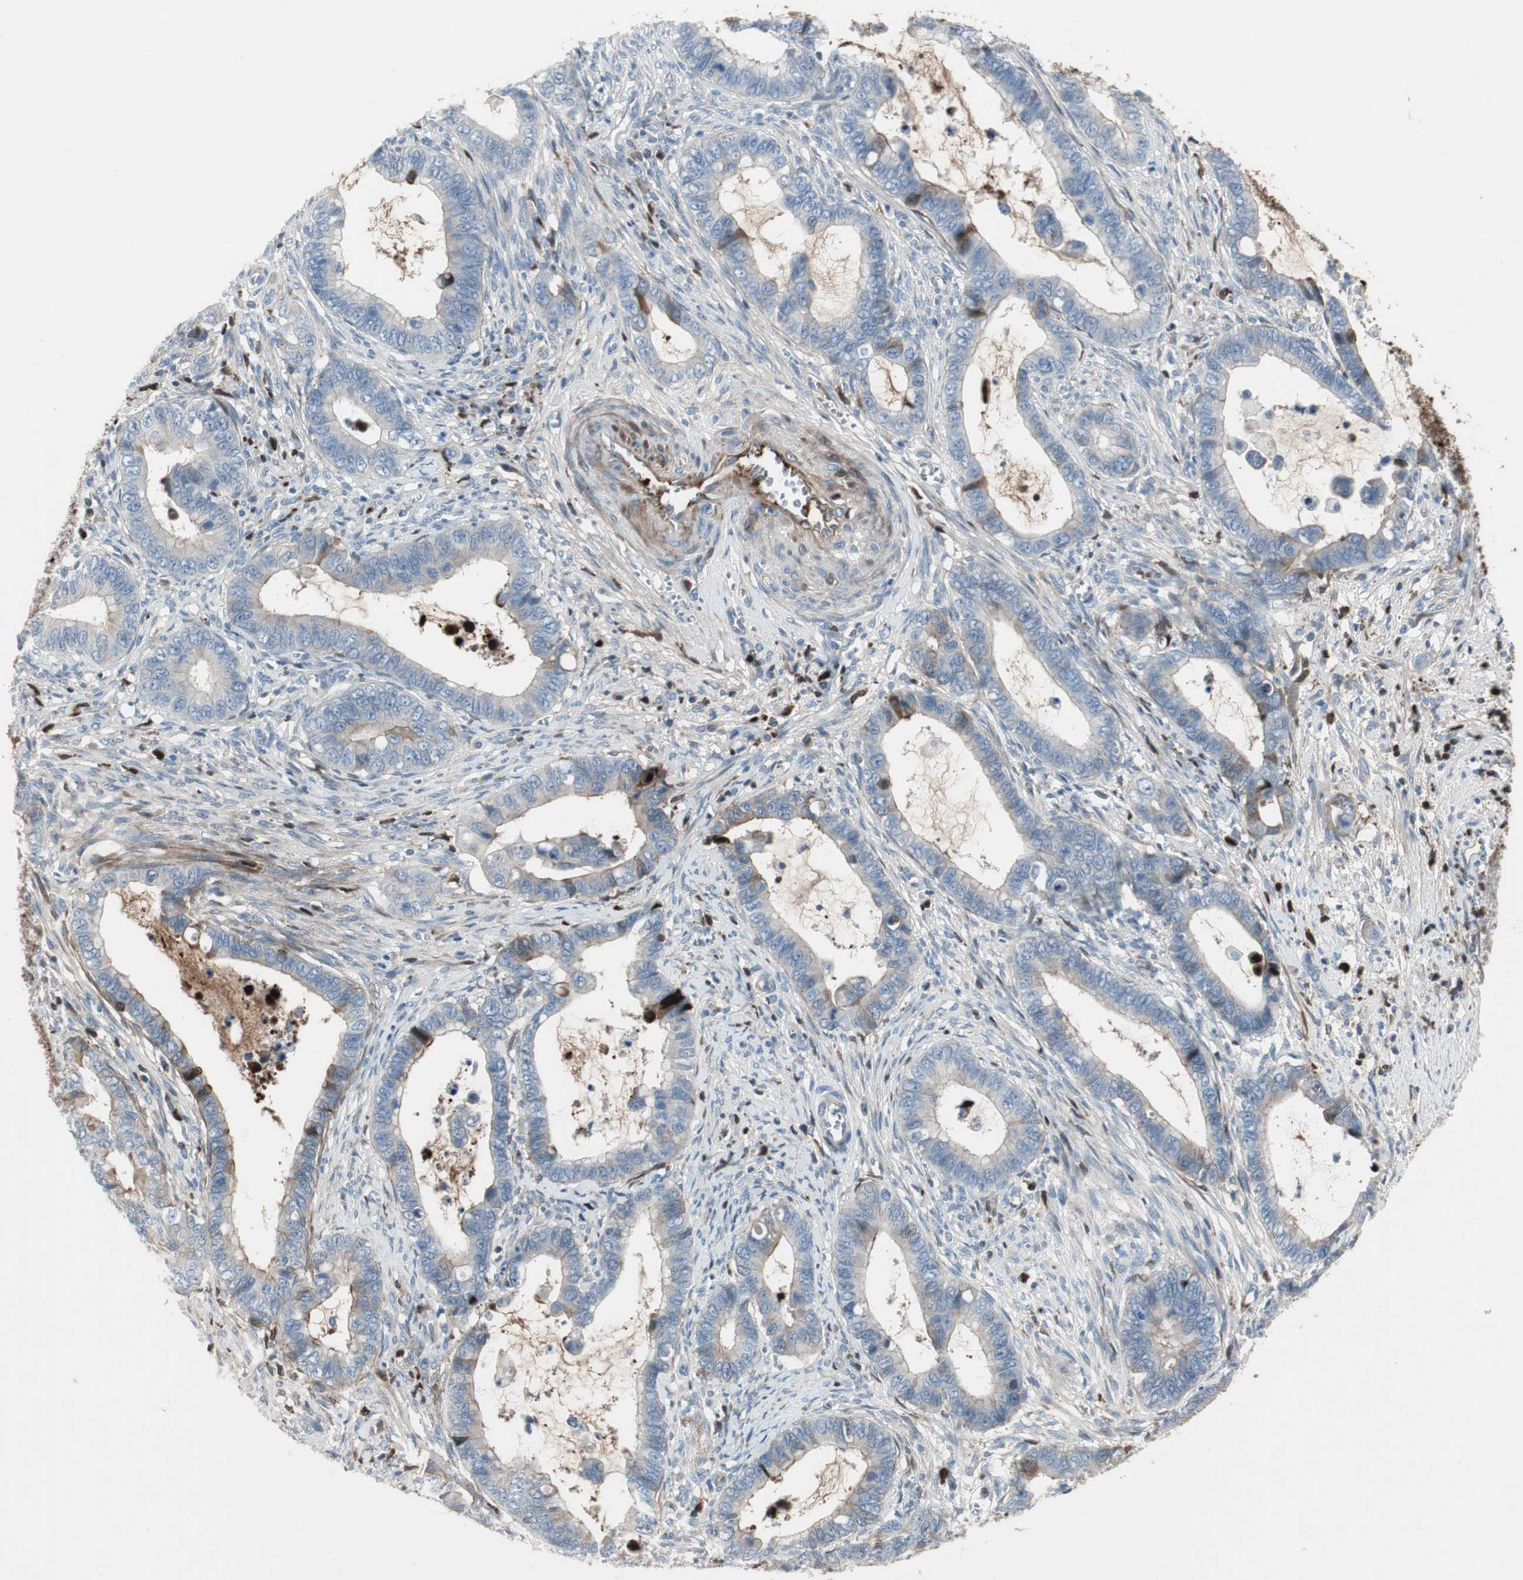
{"staining": {"intensity": "strong", "quantity": "<25%", "location": "cytoplasmic/membranous"}, "tissue": "cervical cancer", "cell_type": "Tumor cells", "image_type": "cancer", "snomed": [{"axis": "morphology", "description": "Adenocarcinoma, NOS"}, {"axis": "topography", "description": "Cervix"}], "caption": "Immunohistochemical staining of adenocarcinoma (cervical) exhibits strong cytoplasmic/membranous protein expression in about <25% of tumor cells.", "gene": "PIGR", "patient": {"sex": "female", "age": 44}}